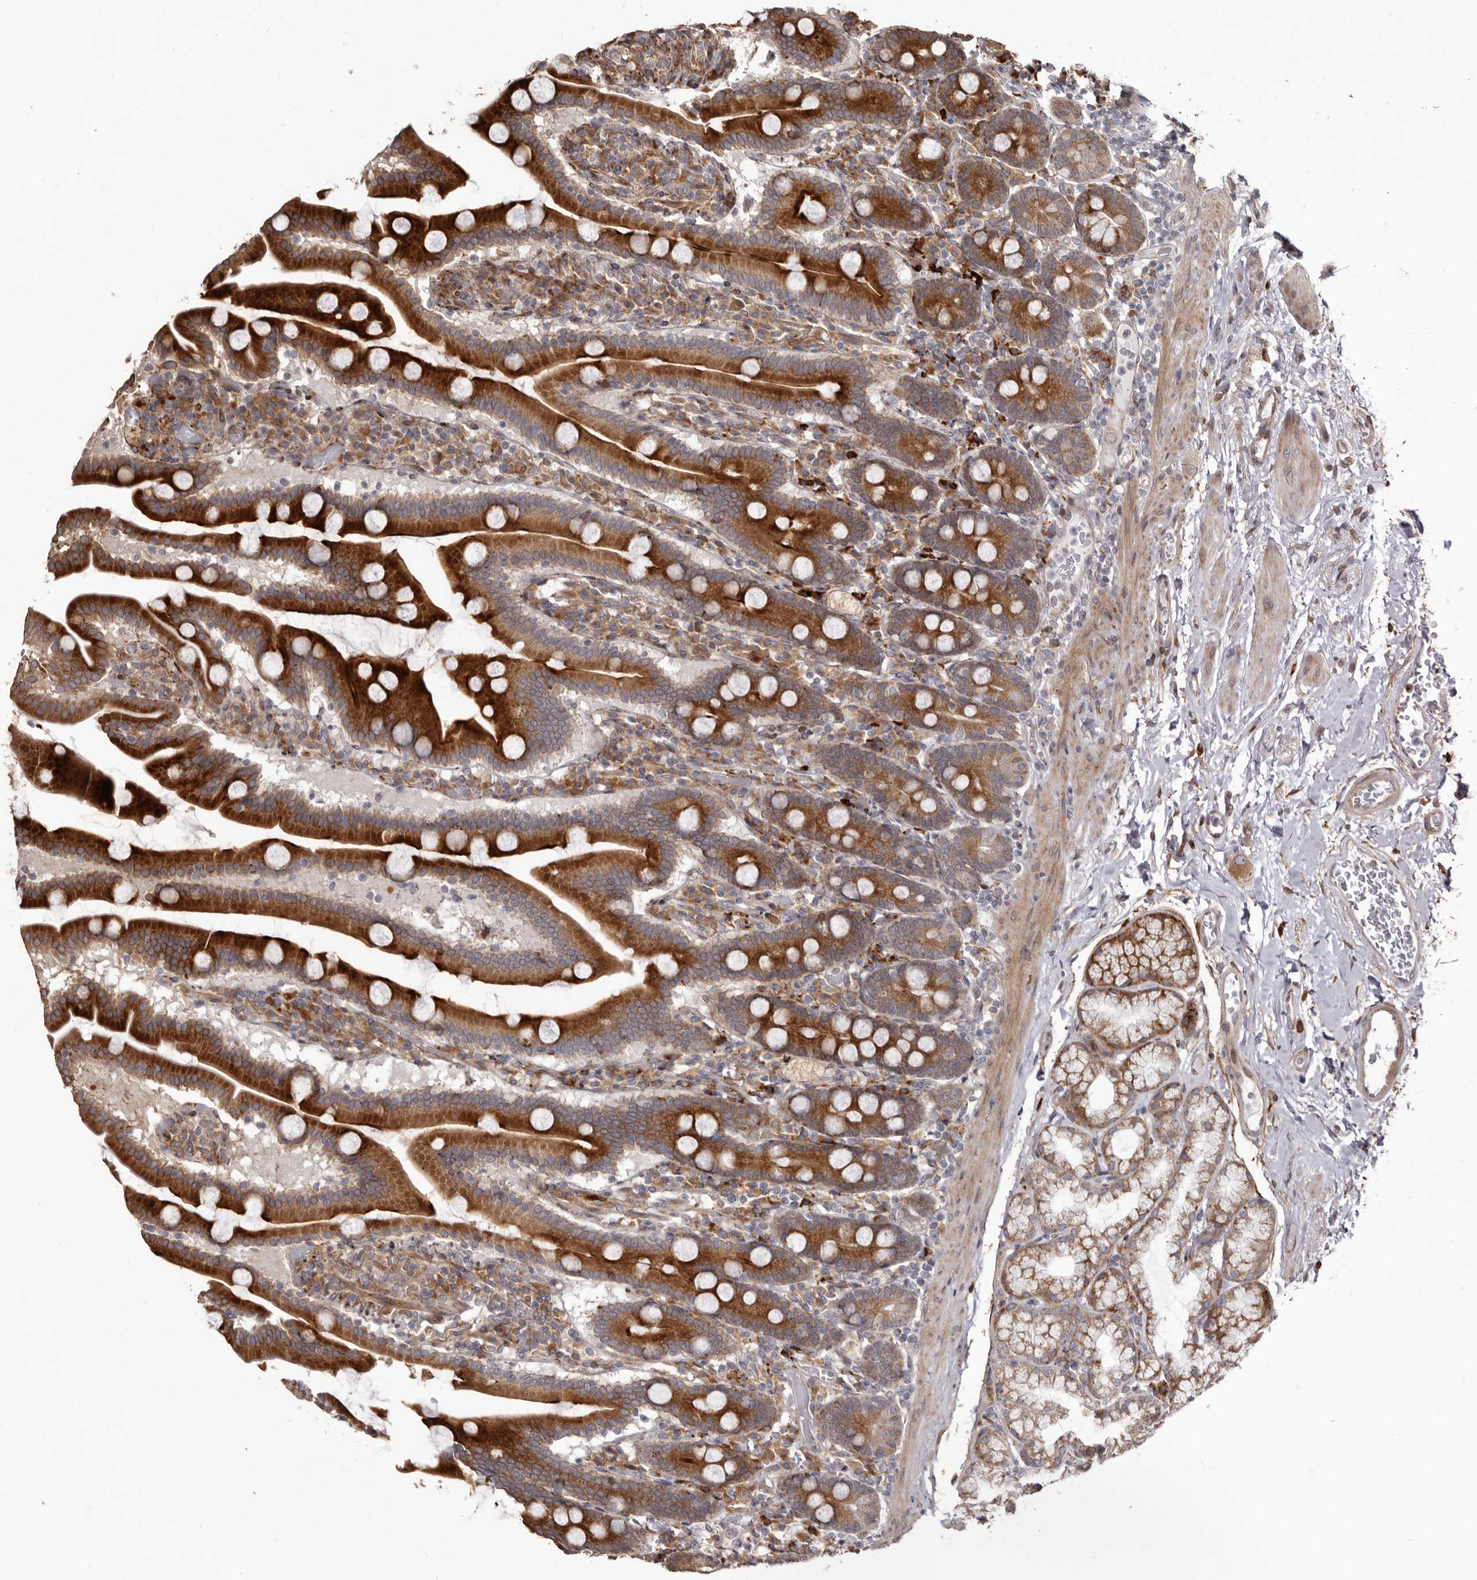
{"staining": {"intensity": "strong", "quantity": ">75%", "location": "cytoplasmic/membranous"}, "tissue": "duodenum", "cell_type": "Glandular cells", "image_type": "normal", "snomed": [{"axis": "morphology", "description": "Normal tissue, NOS"}, {"axis": "topography", "description": "Duodenum"}], "caption": "Protein expression by IHC shows strong cytoplasmic/membranous staining in approximately >75% of glandular cells in unremarkable duodenum.", "gene": "NUP43", "patient": {"sex": "male", "age": 55}}